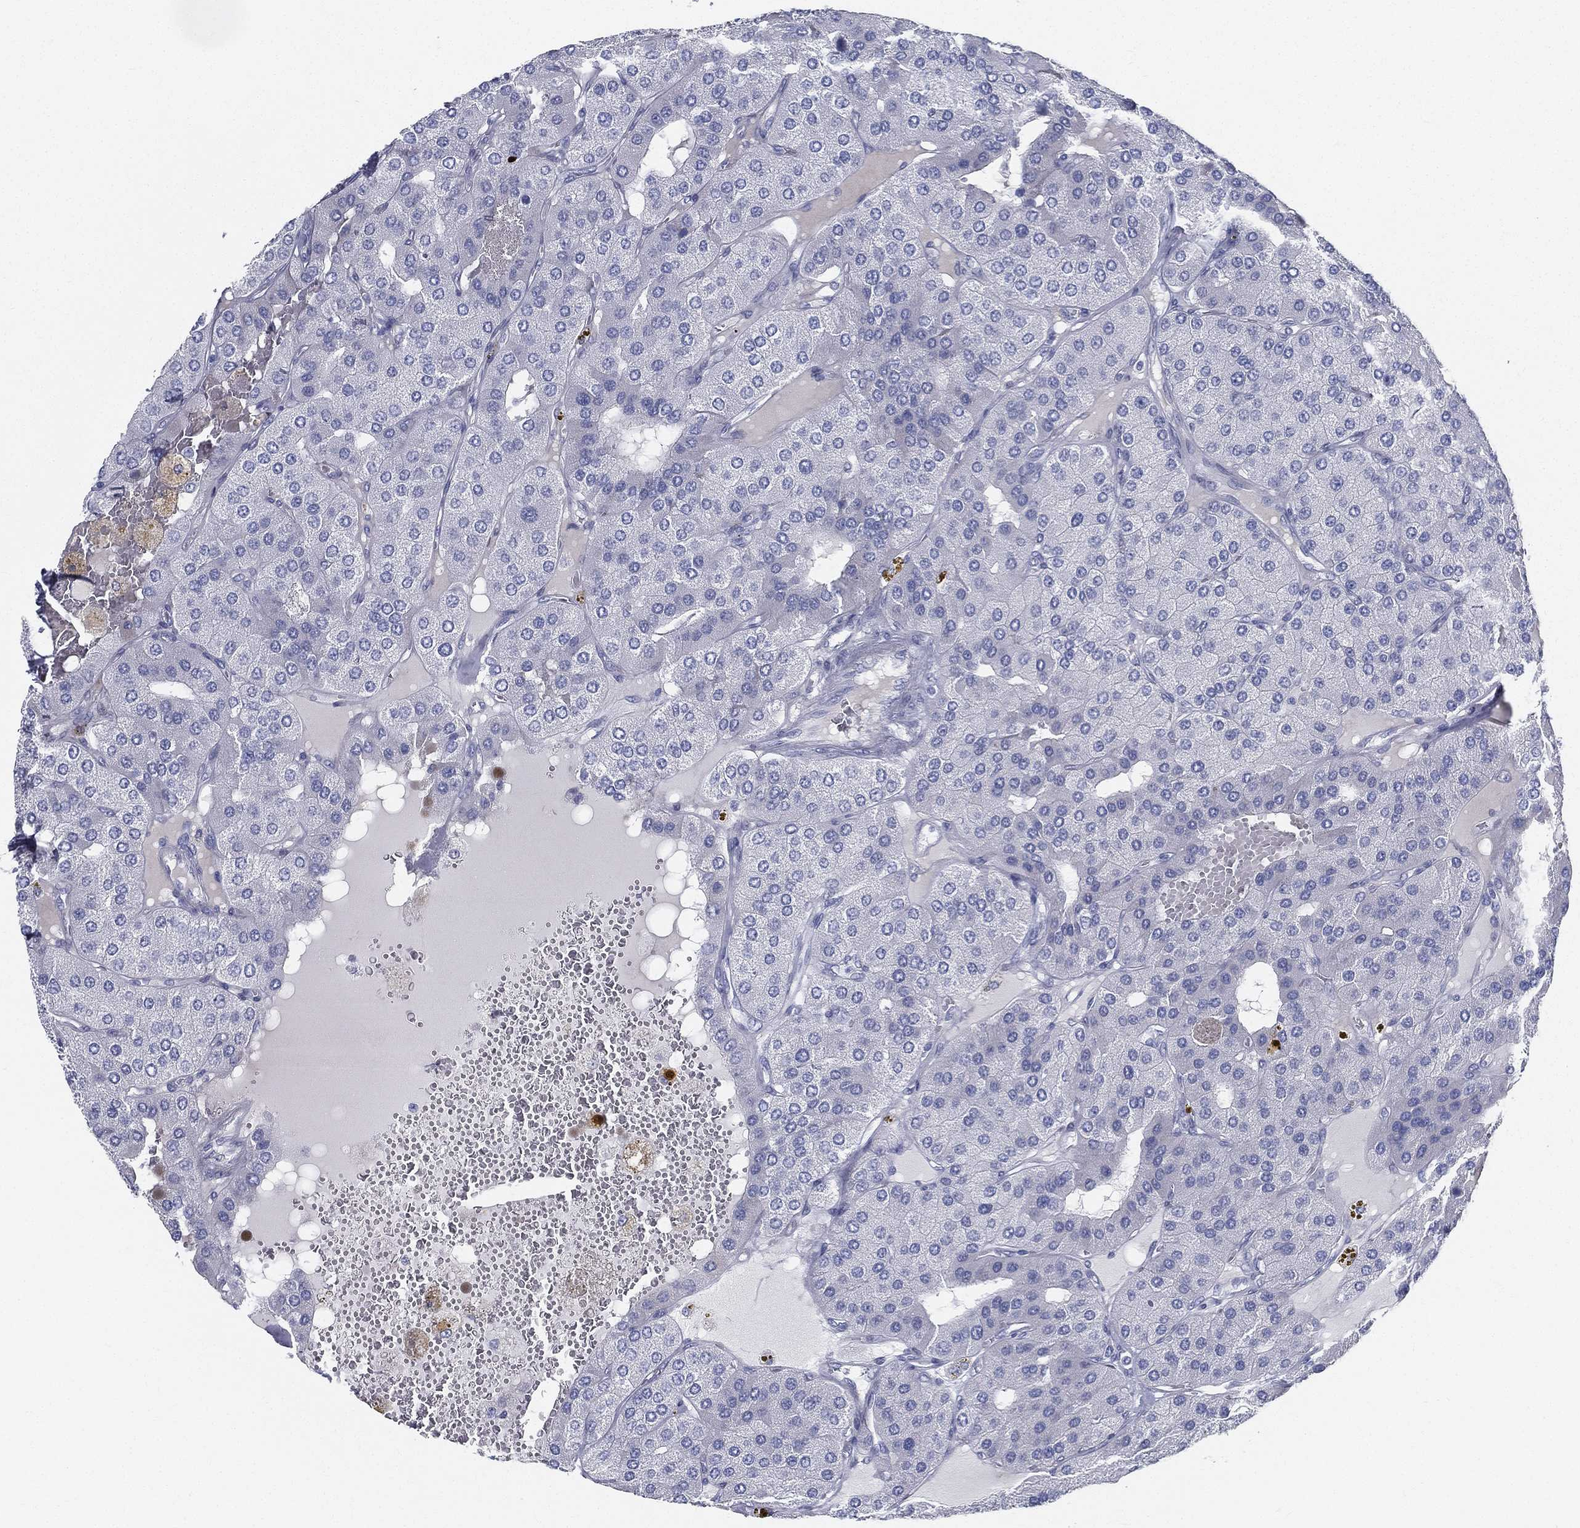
{"staining": {"intensity": "negative", "quantity": "none", "location": "none"}, "tissue": "parathyroid gland", "cell_type": "Glandular cells", "image_type": "normal", "snomed": [{"axis": "morphology", "description": "Normal tissue, NOS"}, {"axis": "morphology", "description": "Adenoma, NOS"}, {"axis": "topography", "description": "Parathyroid gland"}], "caption": "High power microscopy histopathology image of an immunohistochemistry (IHC) image of normal parathyroid gland, revealing no significant staining in glandular cells.", "gene": "SPPL2C", "patient": {"sex": "female", "age": 86}}